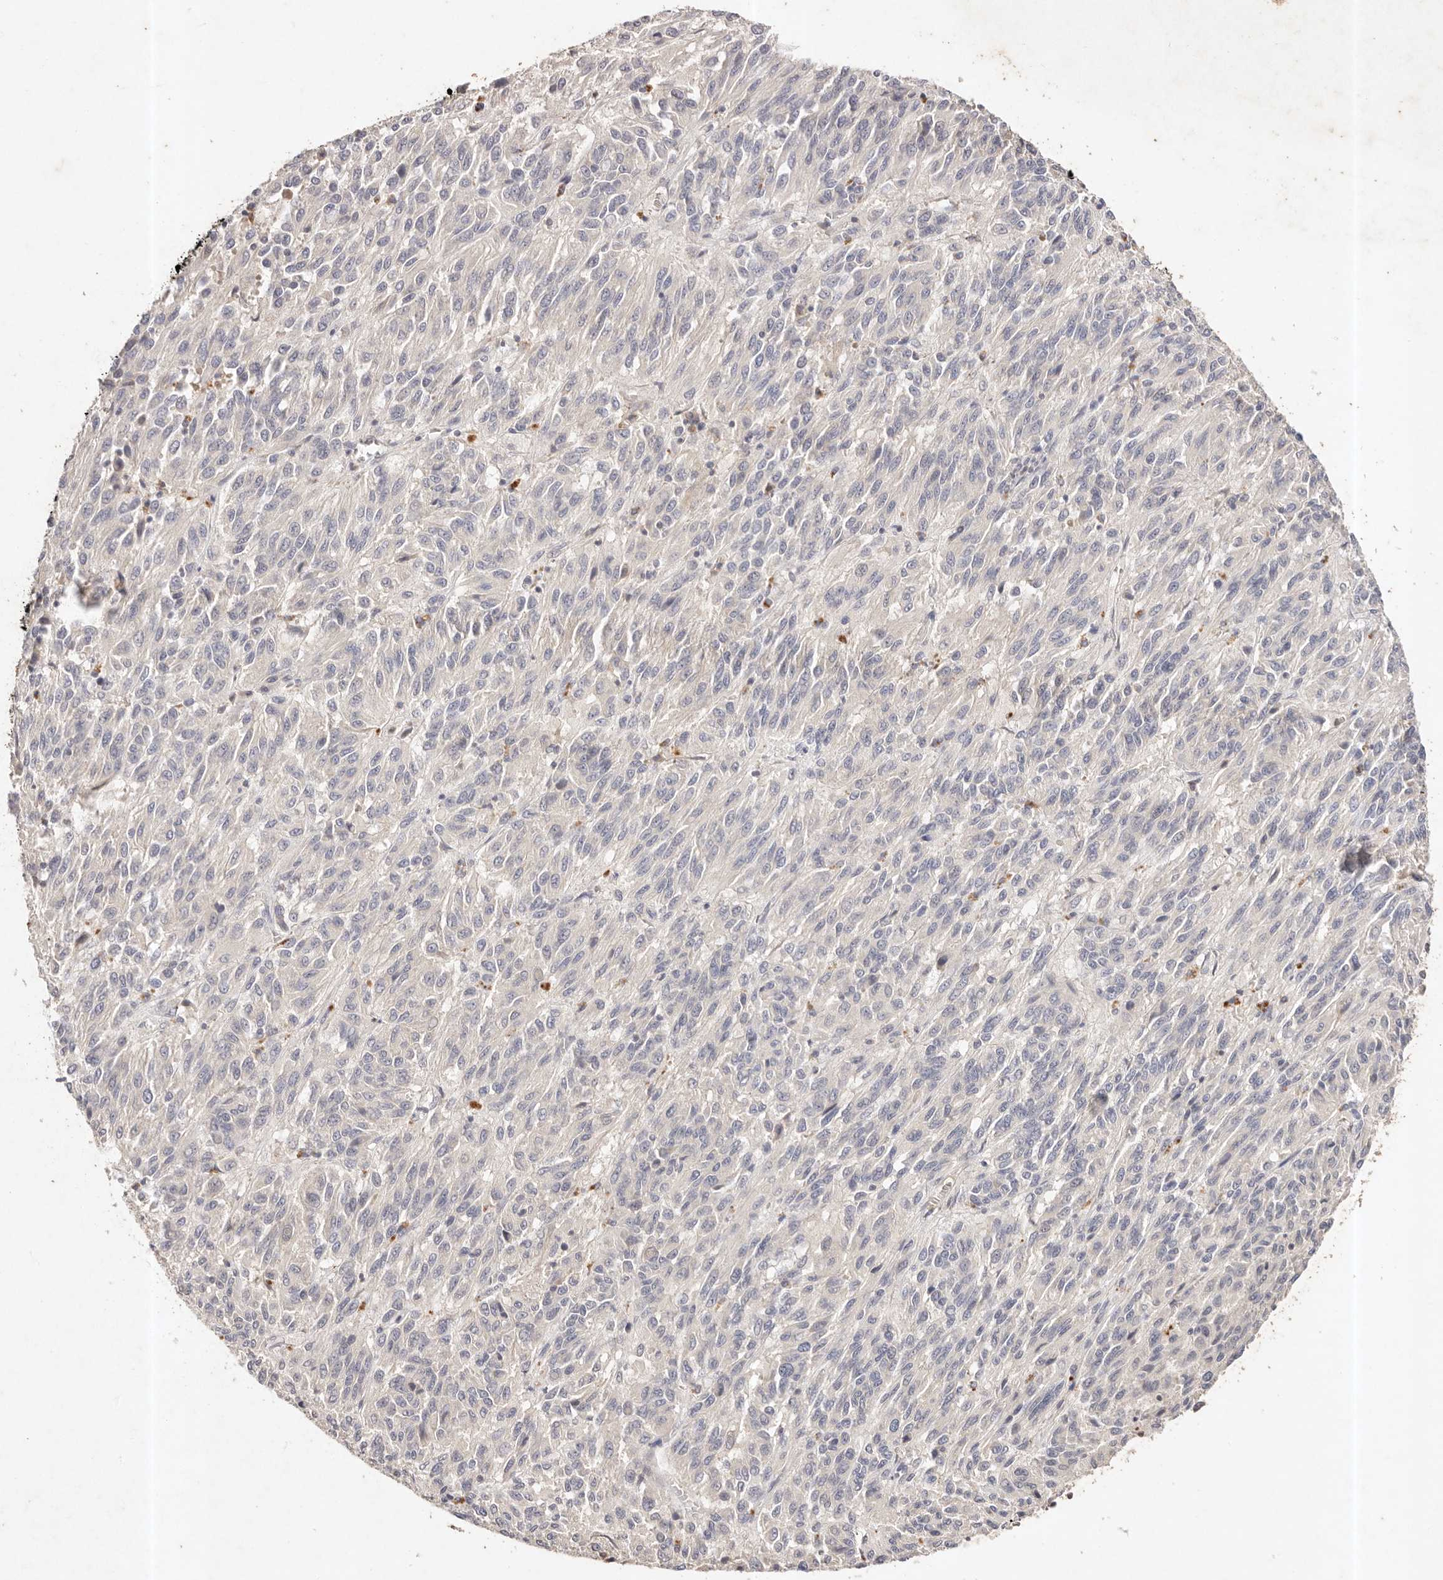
{"staining": {"intensity": "negative", "quantity": "none", "location": "none"}, "tissue": "melanoma", "cell_type": "Tumor cells", "image_type": "cancer", "snomed": [{"axis": "morphology", "description": "Malignant melanoma, Metastatic site"}, {"axis": "topography", "description": "Lung"}], "caption": "DAB (3,3'-diaminobenzidine) immunohistochemical staining of human malignant melanoma (metastatic site) demonstrates no significant expression in tumor cells. Nuclei are stained in blue.", "gene": "CXADR", "patient": {"sex": "male", "age": 64}}